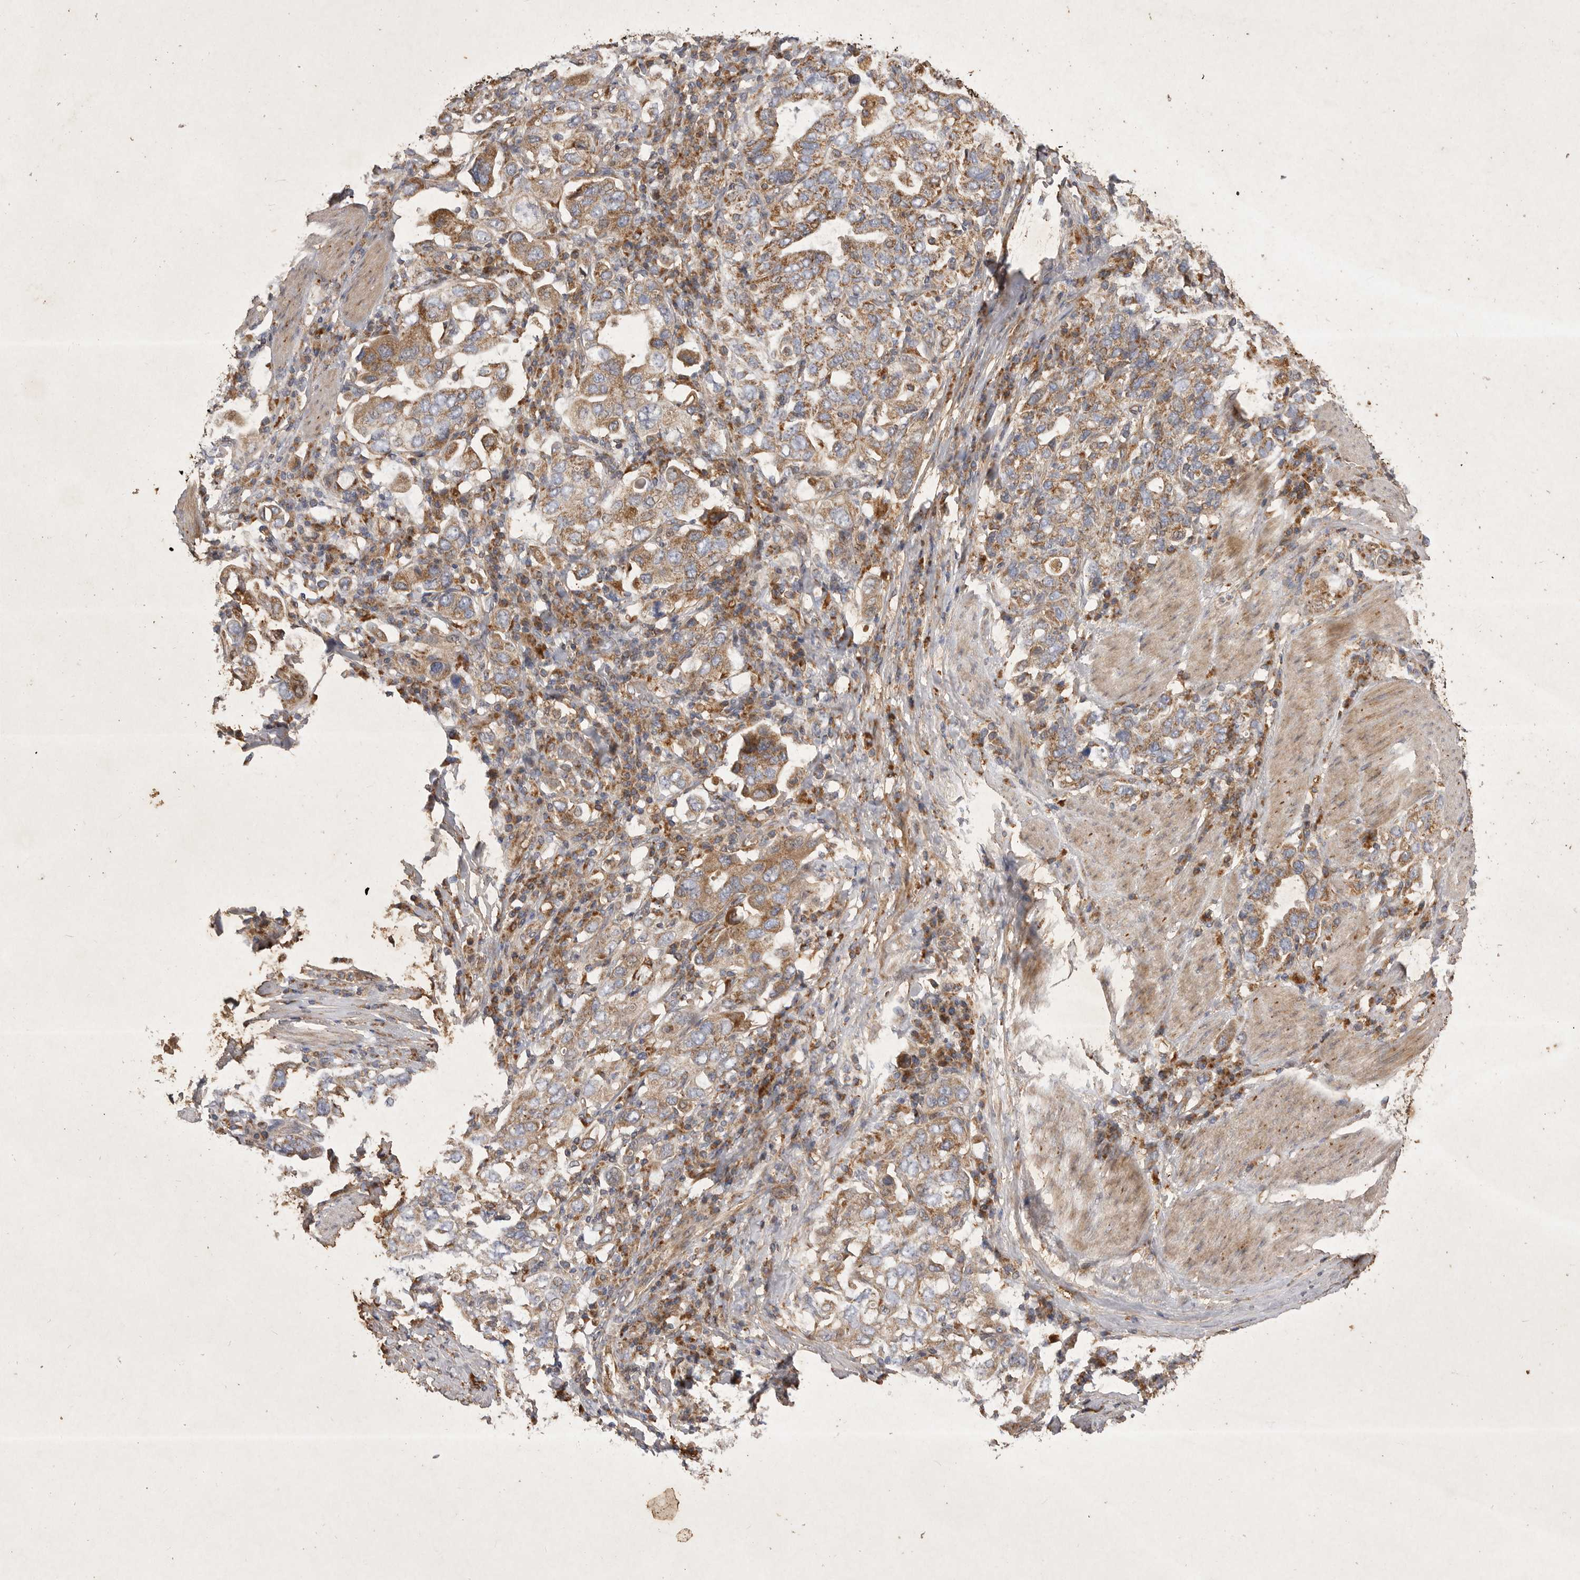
{"staining": {"intensity": "moderate", "quantity": ">75%", "location": "cytoplasmic/membranous"}, "tissue": "stomach cancer", "cell_type": "Tumor cells", "image_type": "cancer", "snomed": [{"axis": "morphology", "description": "Adenocarcinoma, NOS"}, {"axis": "topography", "description": "Stomach, upper"}], "caption": "Stomach cancer stained for a protein (brown) reveals moderate cytoplasmic/membranous positive positivity in approximately >75% of tumor cells.", "gene": "MRPL41", "patient": {"sex": "male", "age": 62}}